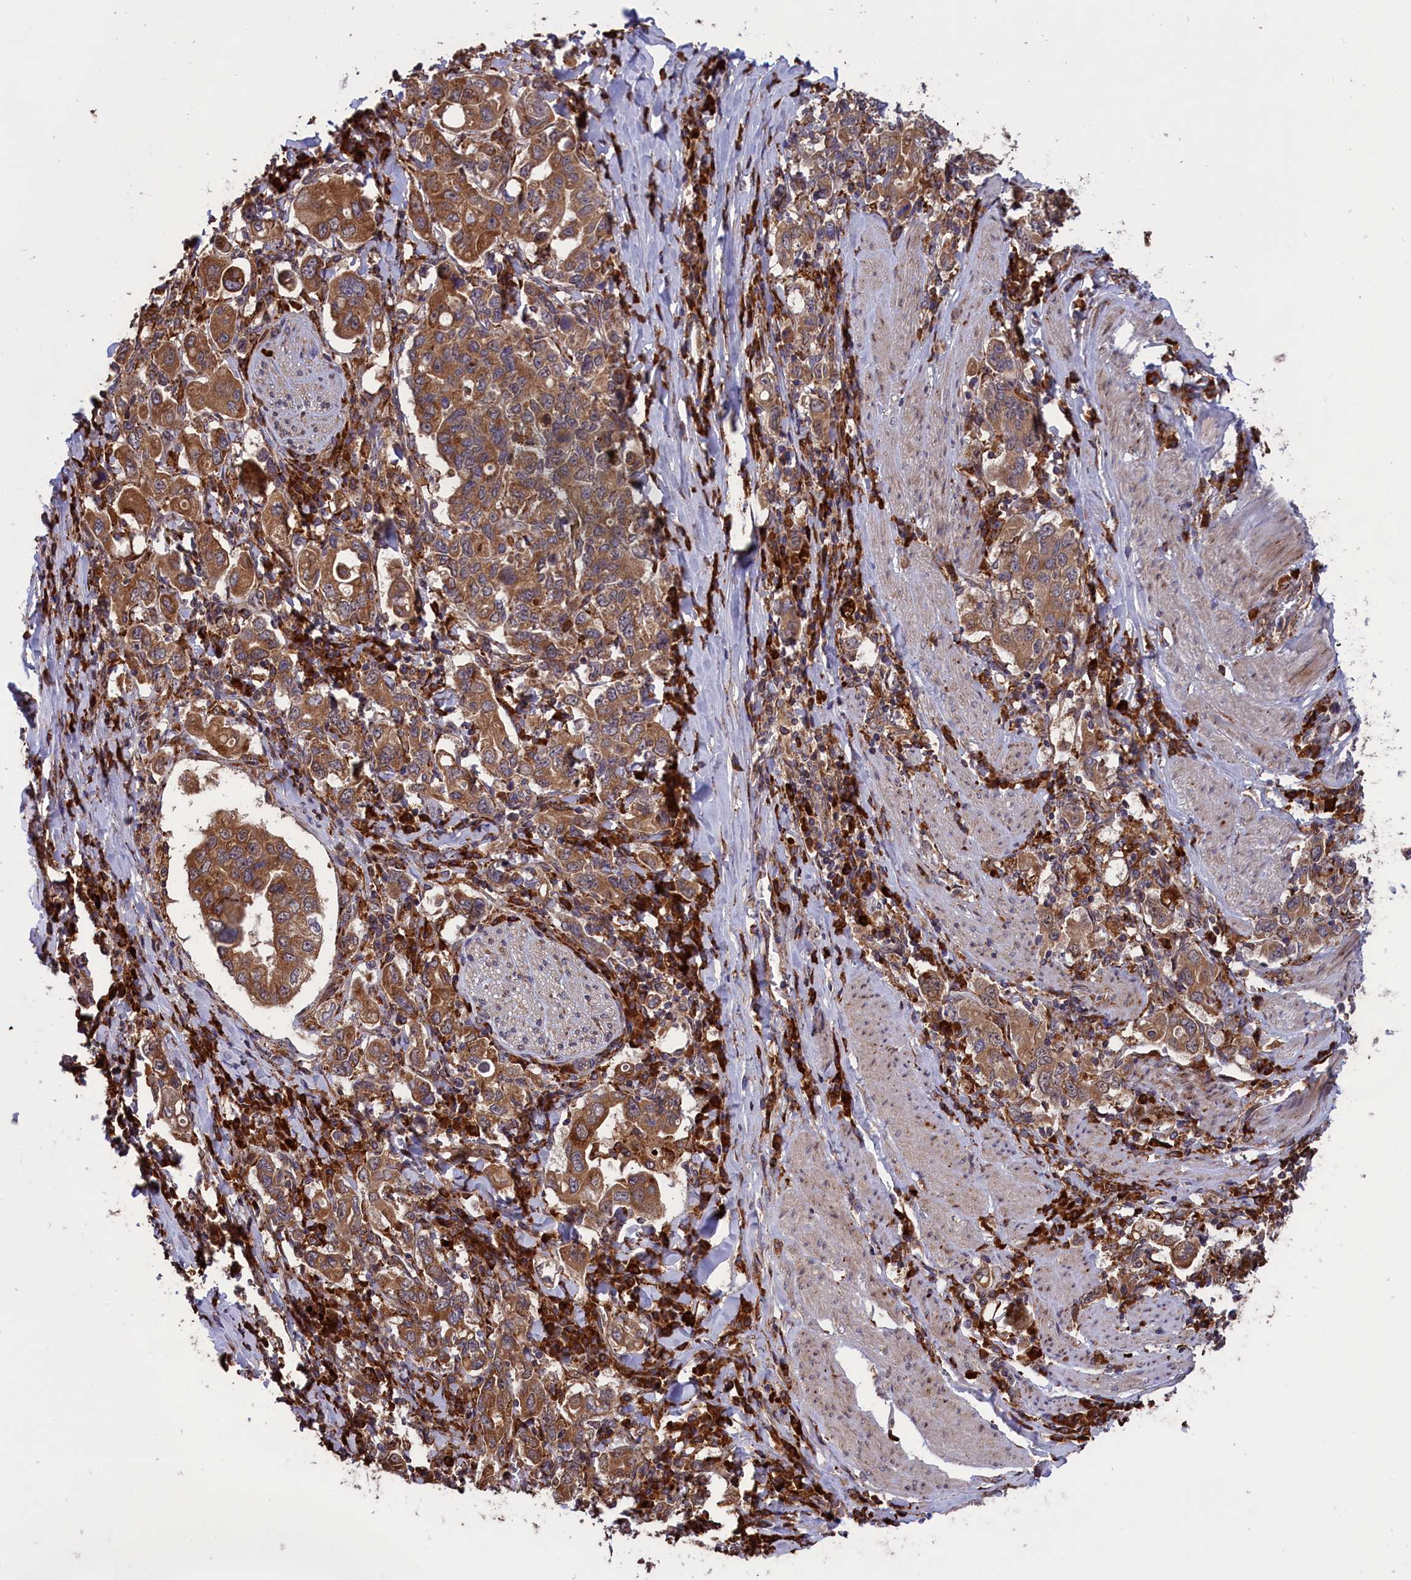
{"staining": {"intensity": "moderate", "quantity": ">75%", "location": "cytoplasmic/membranous"}, "tissue": "stomach cancer", "cell_type": "Tumor cells", "image_type": "cancer", "snomed": [{"axis": "morphology", "description": "Adenocarcinoma, NOS"}, {"axis": "topography", "description": "Stomach, upper"}], "caption": "Stomach adenocarcinoma stained for a protein (brown) displays moderate cytoplasmic/membranous positive expression in approximately >75% of tumor cells.", "gene": "PLA2G4C", "patient": {"sex": "male", "age": 62}}